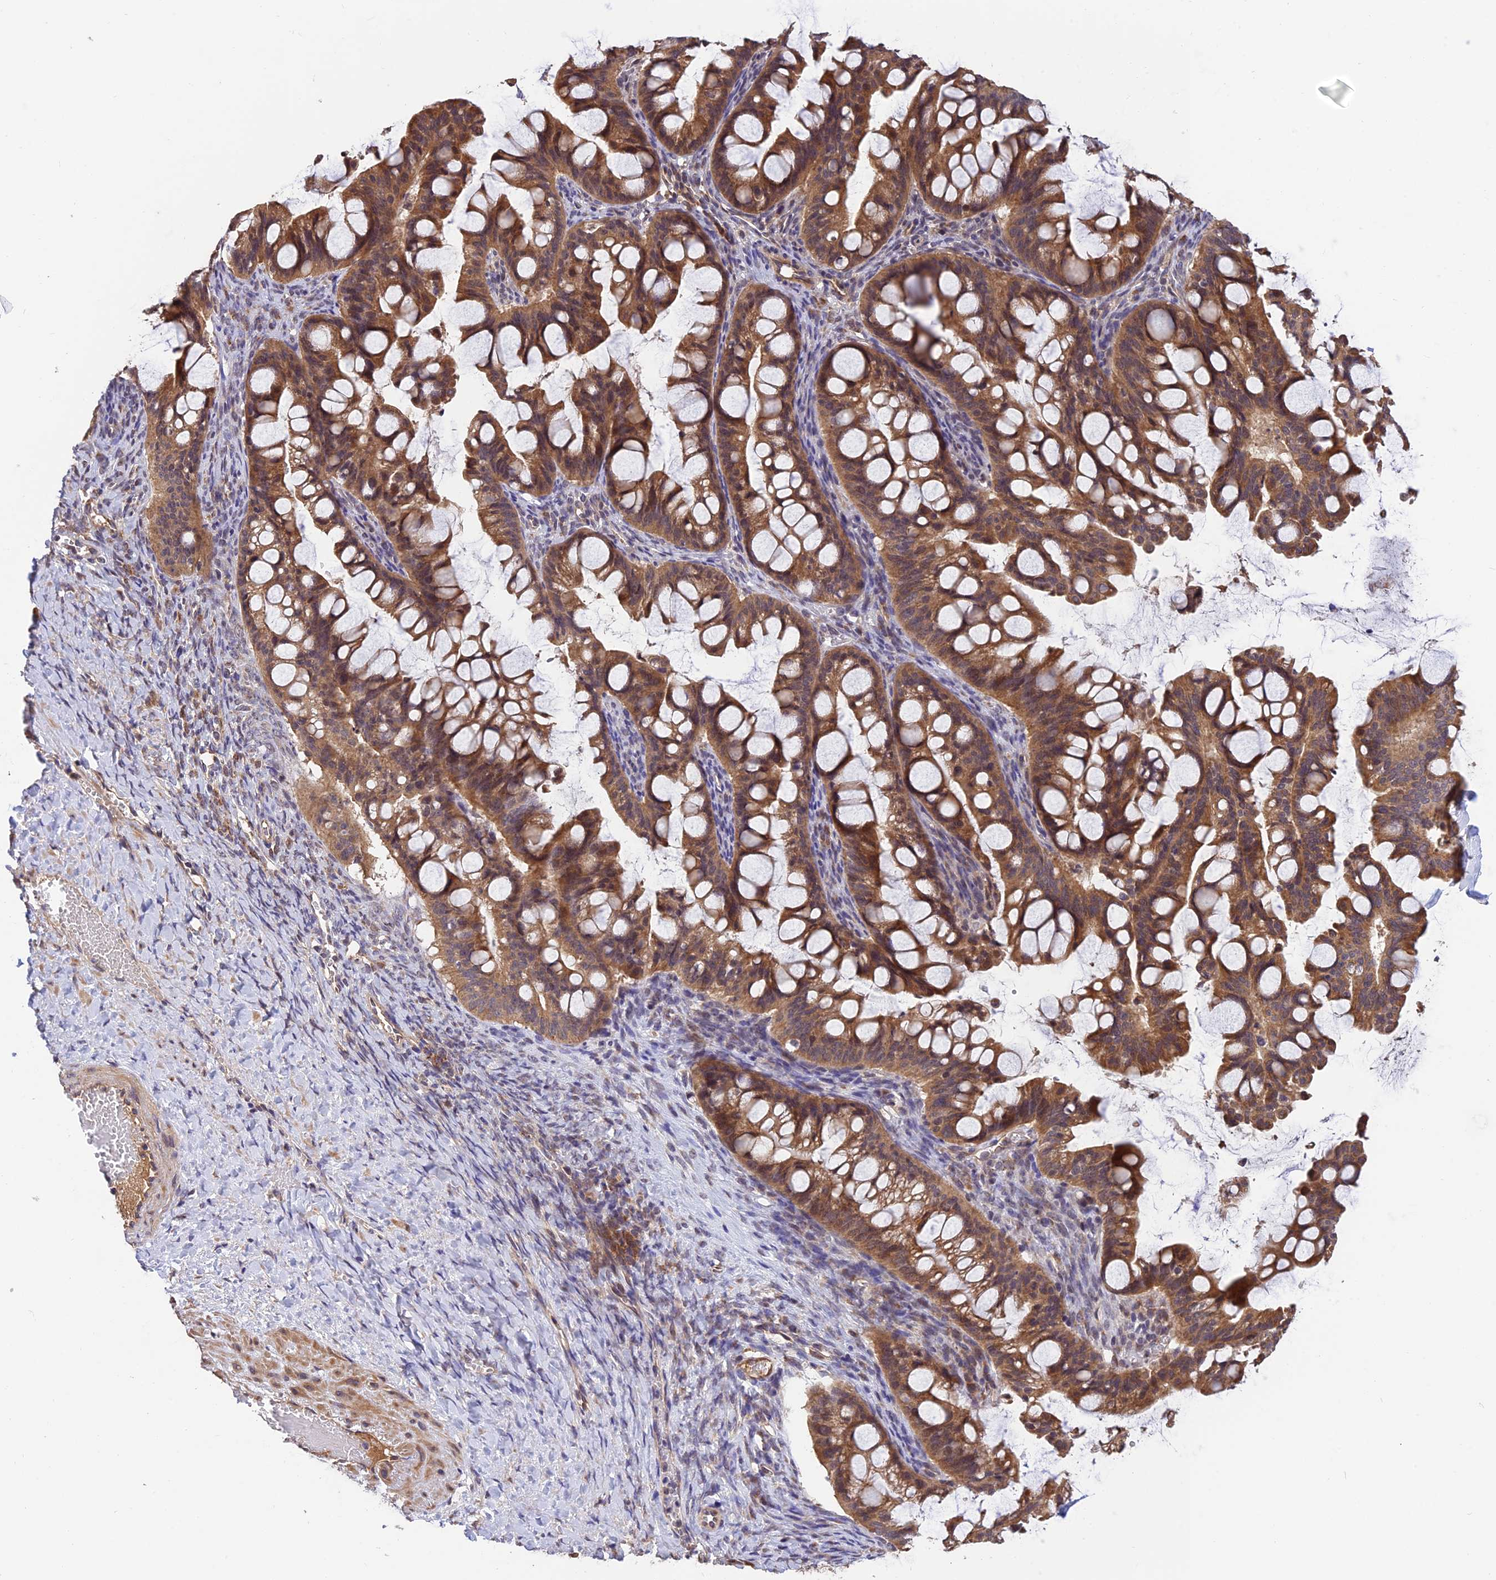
{"staining": {"intensity": "strong", "quantity": ">75%", "location": "cytoplasmic/membranous"}, "tissue": "ovarian cancer", "cell_type": "Tumor cells", "image_type": "cancer", "snomed": [{"axis": "morphology", "description": "Cystadenocarcinoma, mucinous, NOS"}, {"axis": "topography", "description": "Ovary"}], "caption": "Protein staining of ovarian mucinous cystadenocarcinoma tissue displays strong cytoplasmic/membranous expression in approximately >75% of tumor cells.", "gene": "MNS1", "patient": {"sex": "female", "age": 73}}